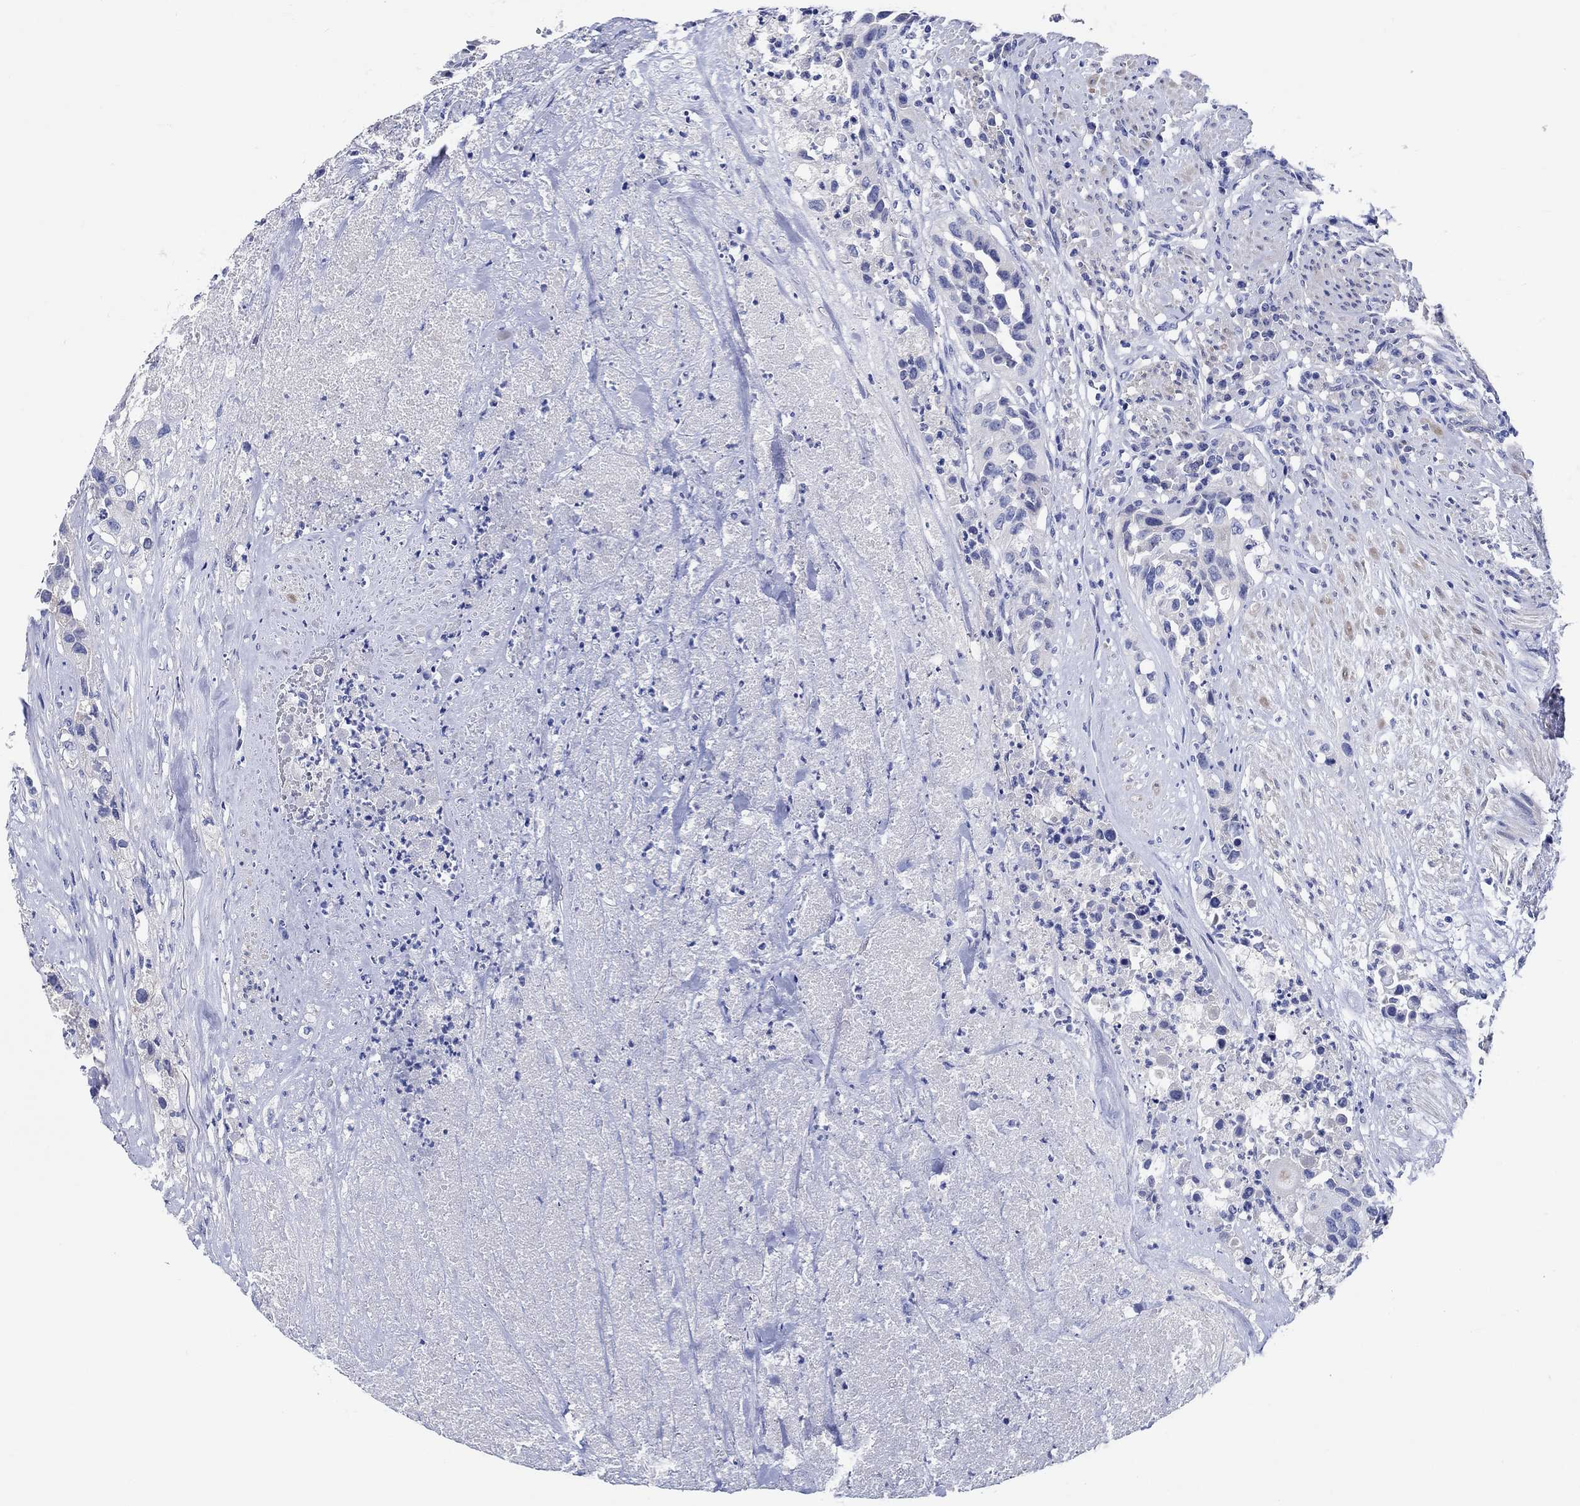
{"staining": {"intensity": "negative", "quantity": "none", "location": "none"}, "tissue": "urothelial cancer", "cell_type": "Tumor cells", "image_type": "cancer", "snomed": [{"axis": "morphology", "description": "Urothelial carcinoma, High grade"}, {"axis": "topography", "description": "Urinary bladder"}], "caption": "High power microscopy histopathology image of an IHC photomicrograph of urothelial cancer, revealing no significant staining in tumor cells. (Brightfield microscopy of DAB immunohistochemistry (IHC) at high magnification).", "gene": "SHISA4", "patient": {"sex": "female", "age": 73}}